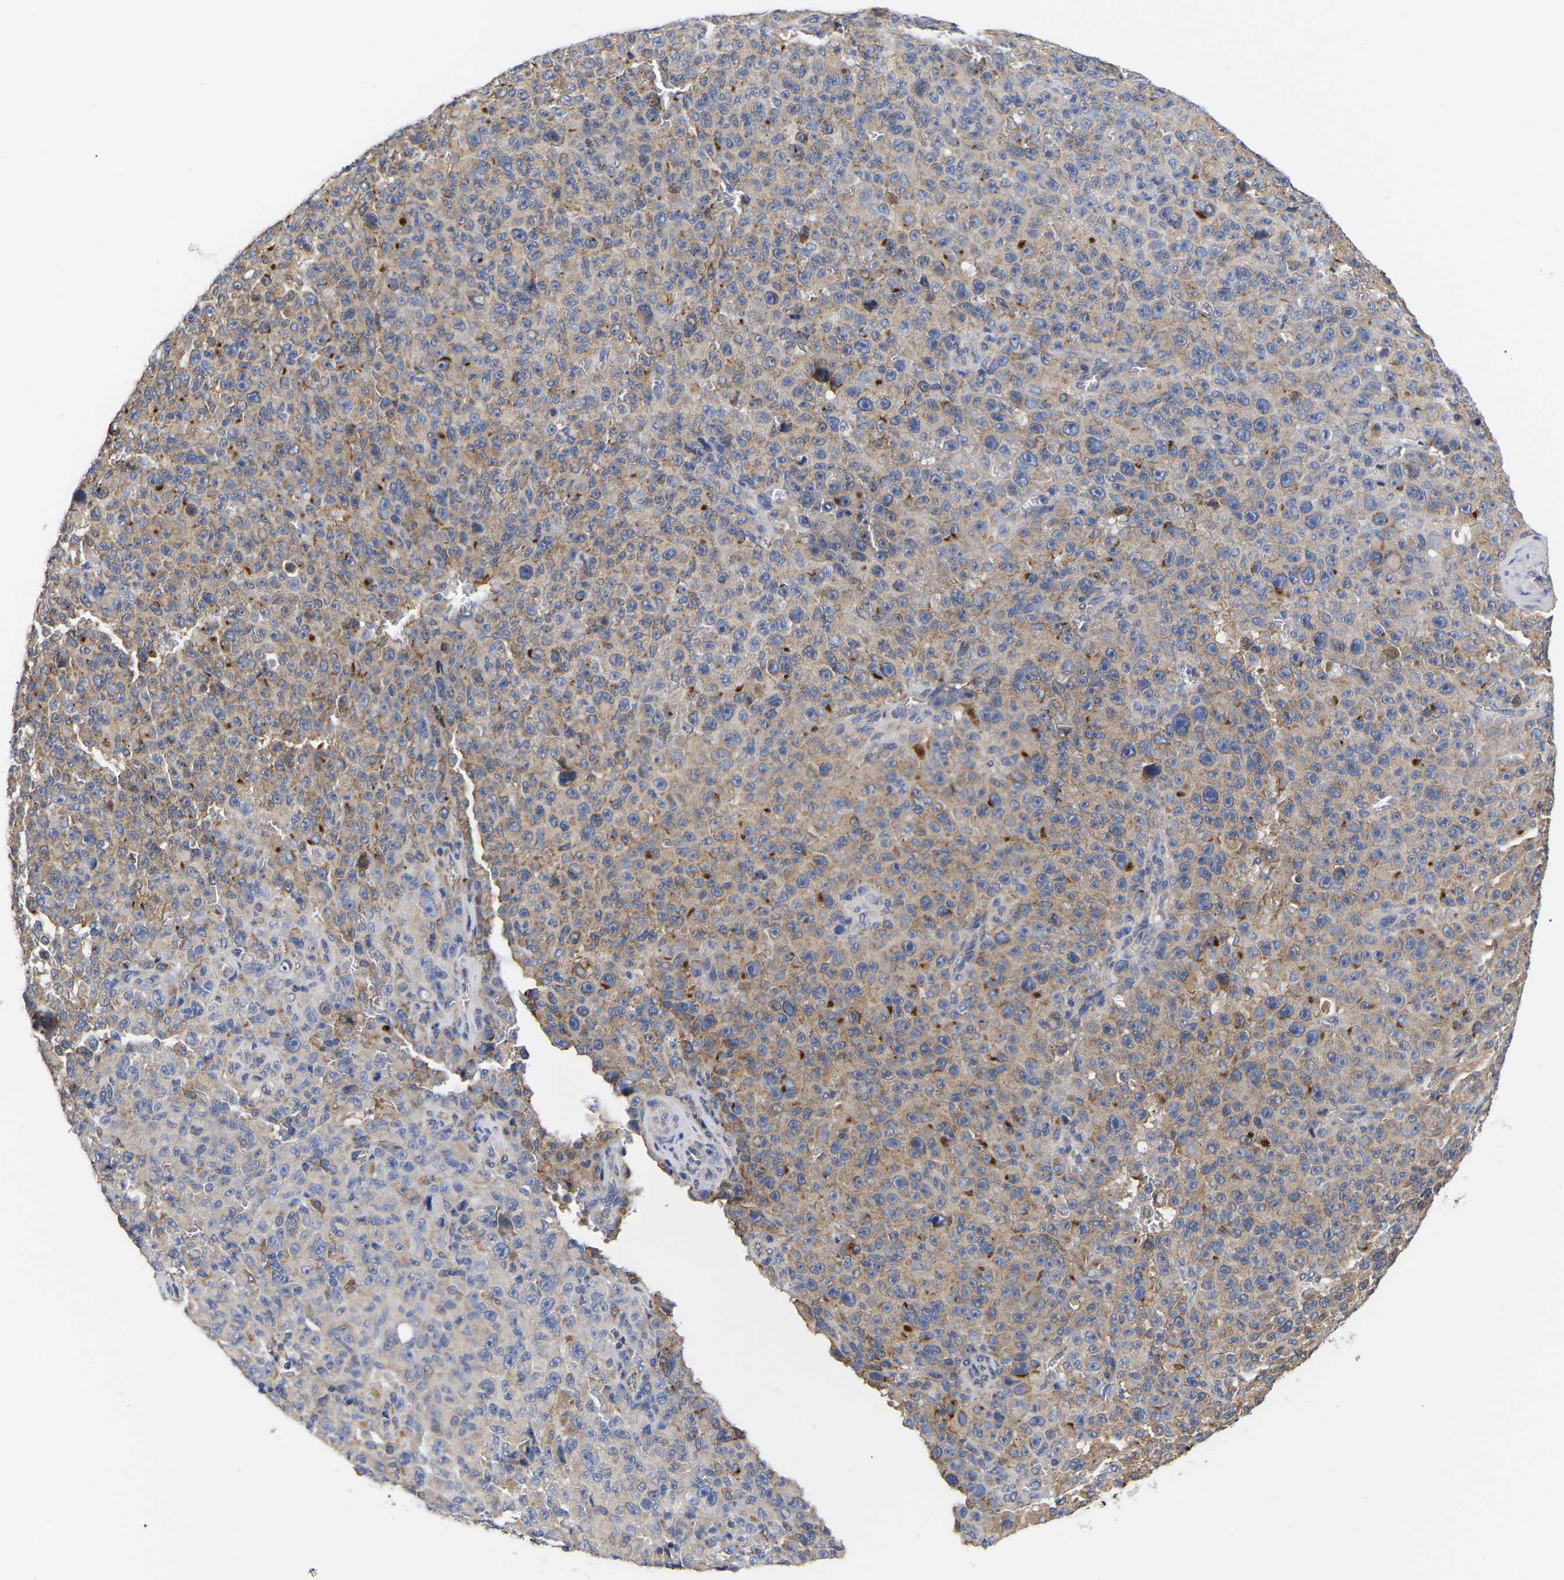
{"staining": {"intensity": "weak", "quantity": ">75%", "location": "cytoplasmic/membranous"}, "tissue": "melanoma", "cell_type": "Tumor cells", "image_type": "cancer", "snomed": [{"axis": "morphology", "description": "Malignant melanoma, NOS"}, {"axis": "topography", "description": "Skin"}], "caption": "The photomicrograph demonstrates immunohistochemical staining of malignant melanoma. There is weak cytoplasmic/membranous positivity is identified in about >75% of tumor cells.", "gene": "CFAP298", "patient": {"sex": "female", "age": 82}}